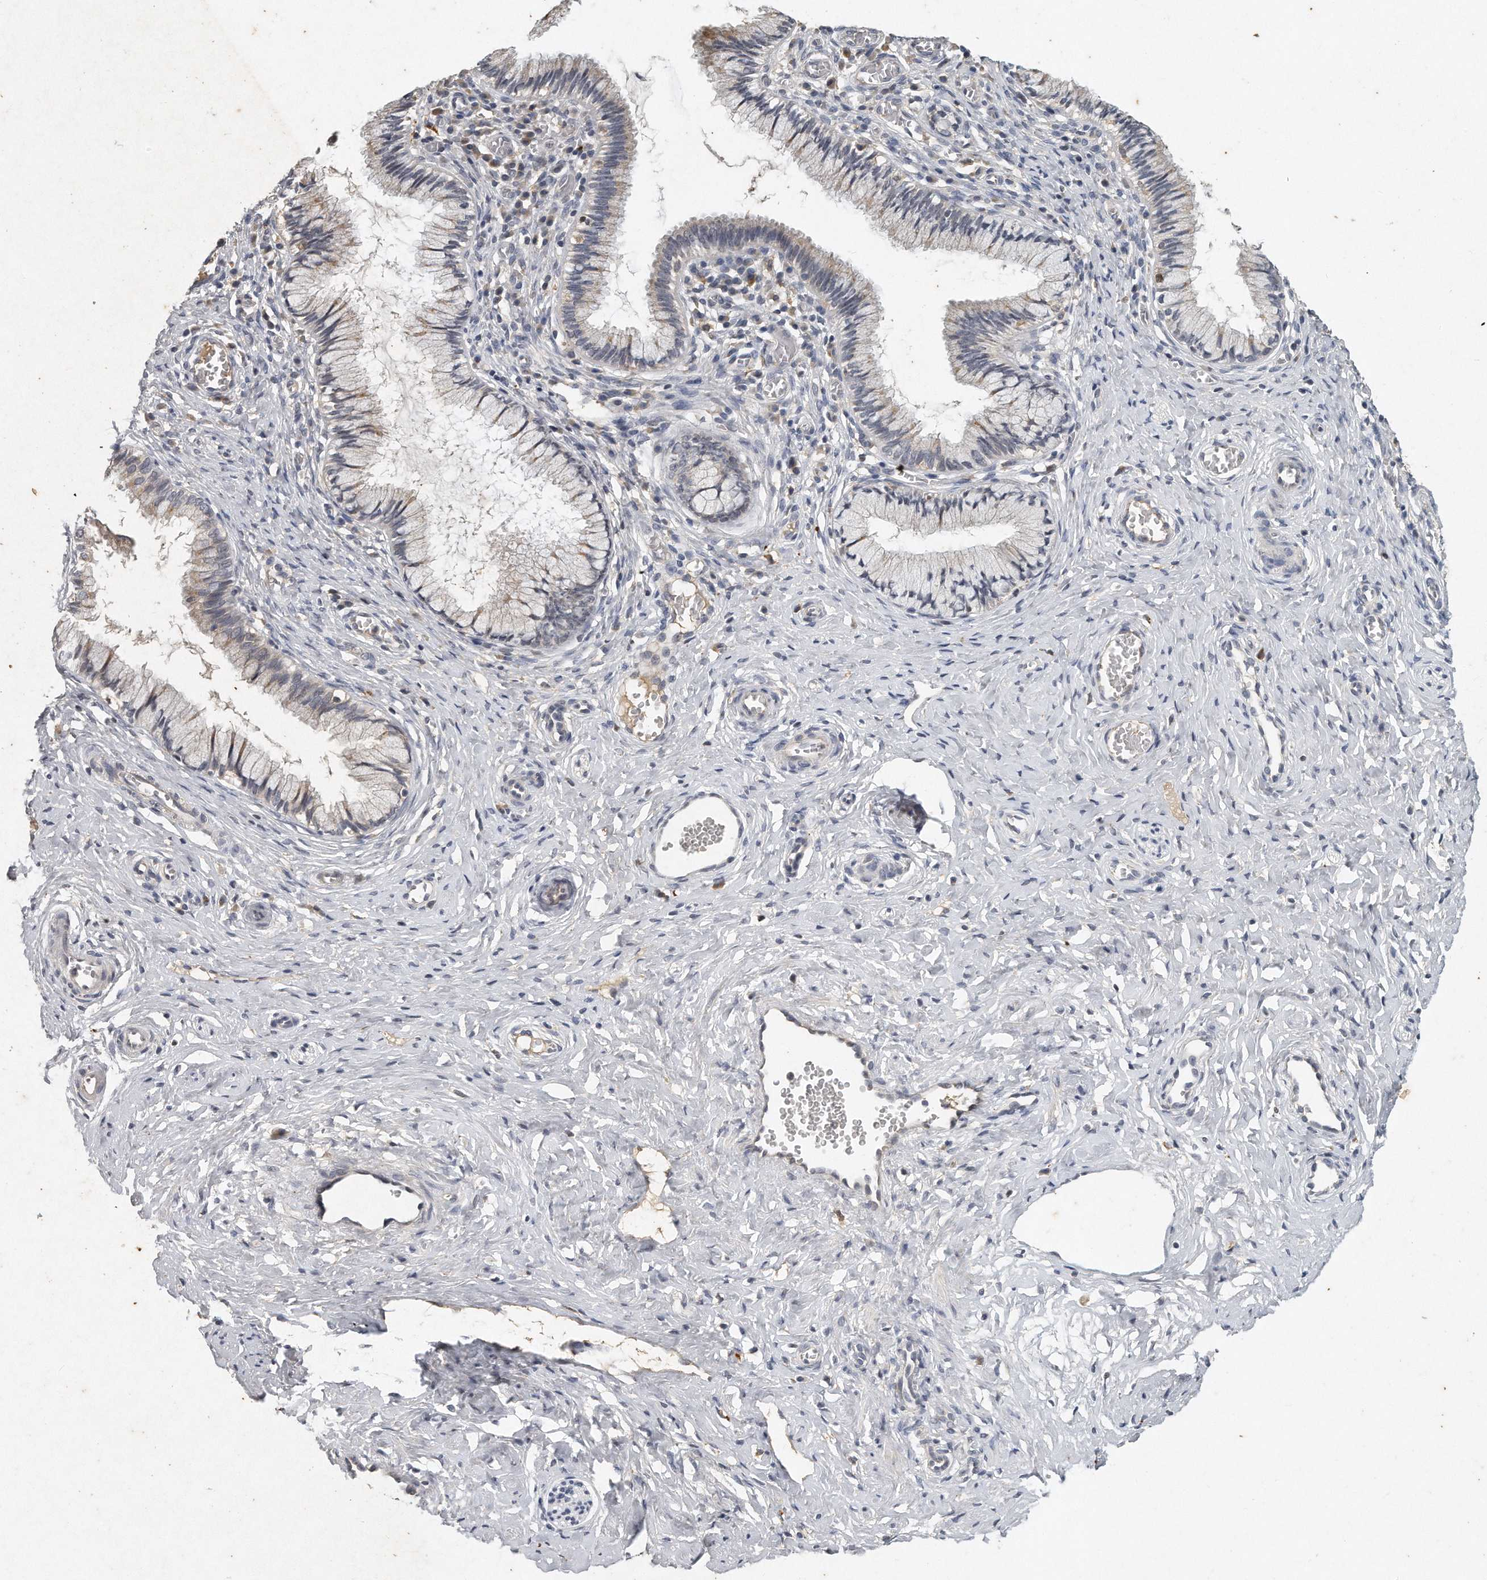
{"staining": {"intensity": "negative", "quantity": "none", "location": "none"}, "tissue": "cervix", "cell_type": "Glandular cells", "image_type": "normal", "snomed": [{"axis": "morphology", "description": "Normal tissue, NOS"}, {"axis": "topography", "description": "Cervix"}], "caption": "This is an immunohistochemistry (IHC) micrograph of unremarkable human cervix. There is no positivity in glandular cells.", "gene": "CAMK1", "patient": {"sex": "female", "age": 27}}